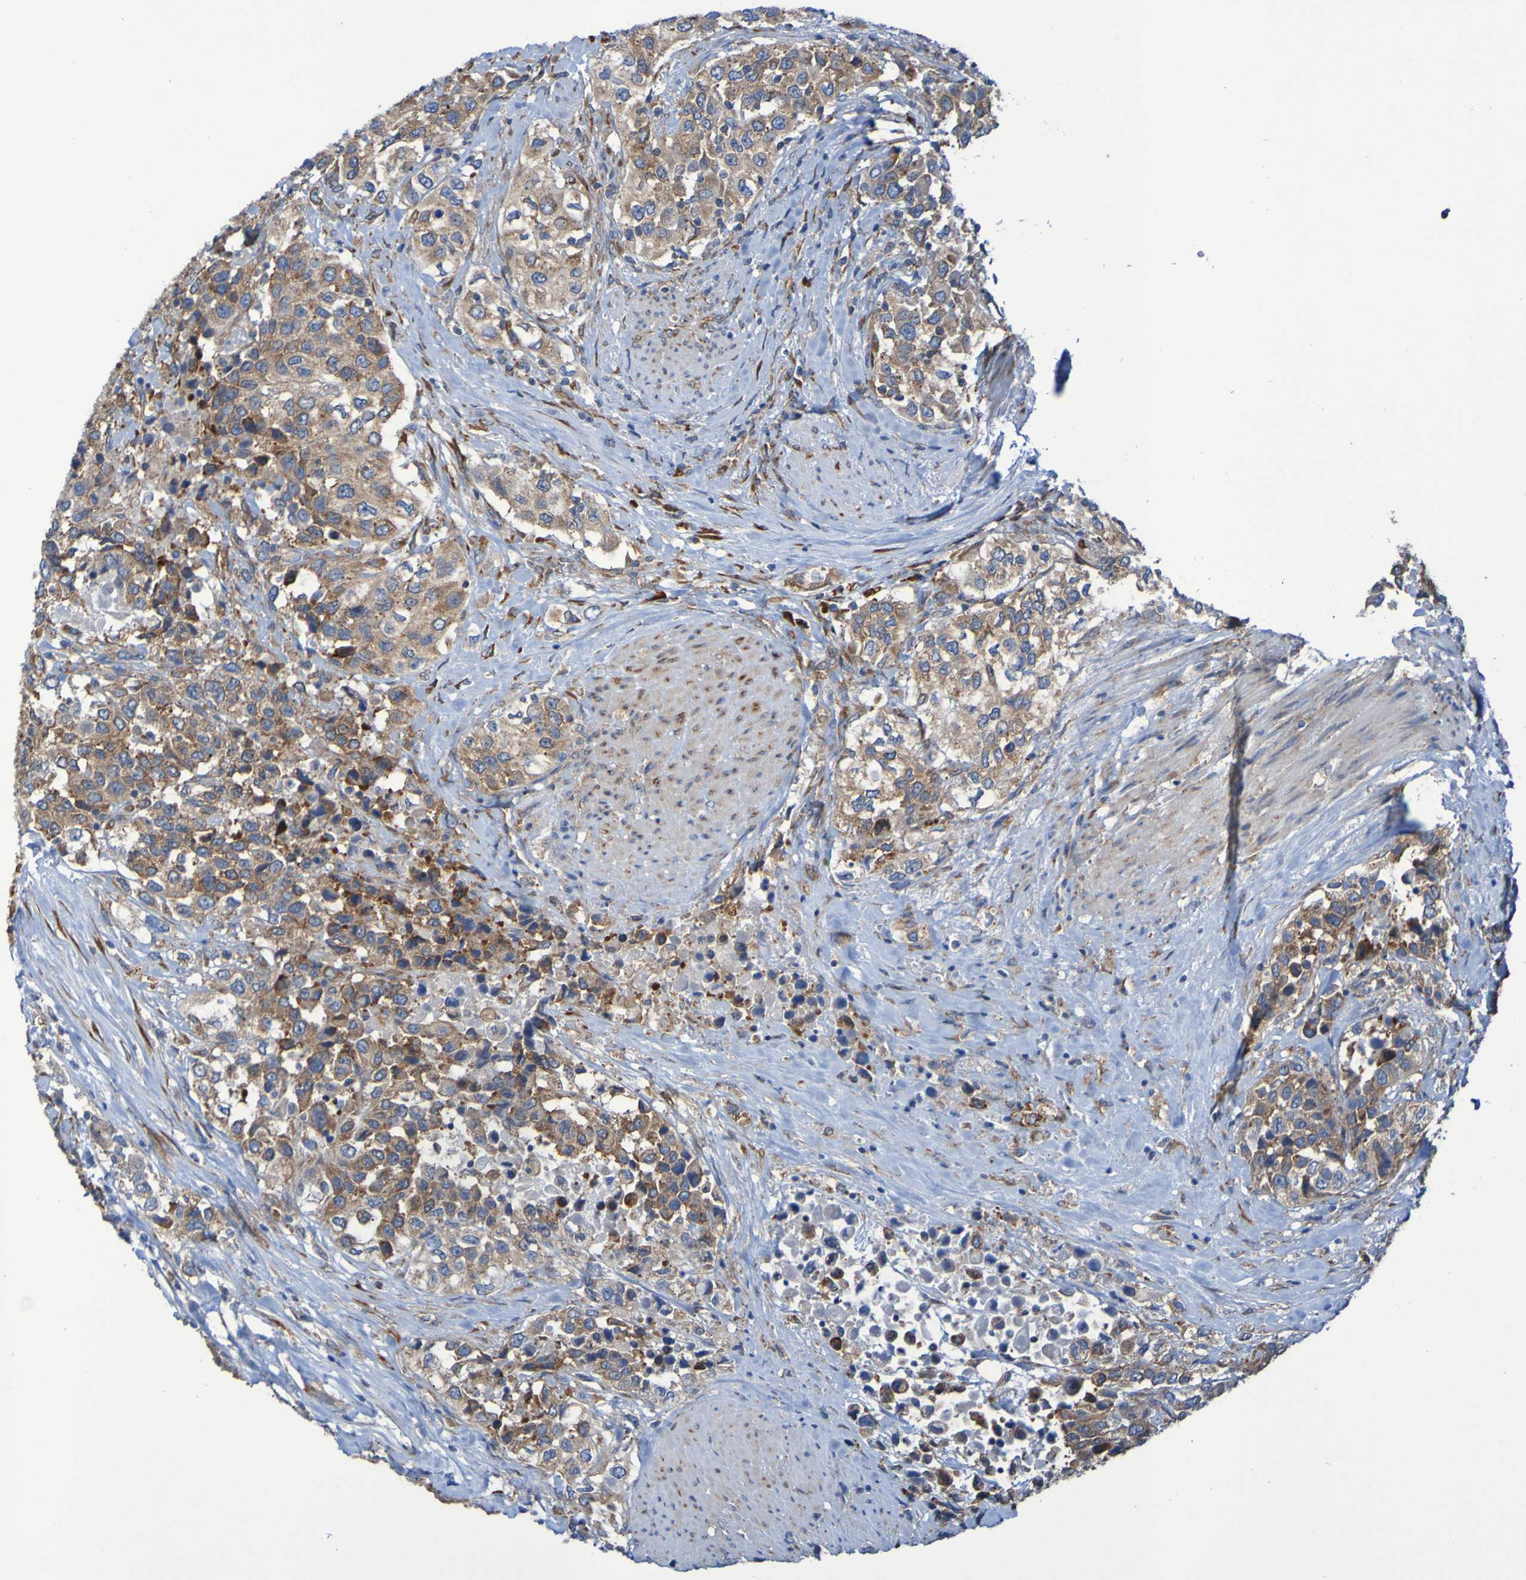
{"staining": {"intensity": "weak", "quantity": ">75%", "location": "cytoplasmic/membranous"}, "tissue": "urothelial cancer", "cell_type": "Tumor cells", "image_type": "cancer", "snomed": [{"axis": "morphology", "description": "Urothelial carcinoma, High grade"}, {"axis": "topography", "description": "Urinary bladder"}], "caption": "Urothelial cancer was stained to show a protein in brown. There is low levels of weak cytoplasmic/membranous positivity in about >75% of tumor cells.", "gene": "FKBP3", "patient": {"sex": "female", "age": 80}}